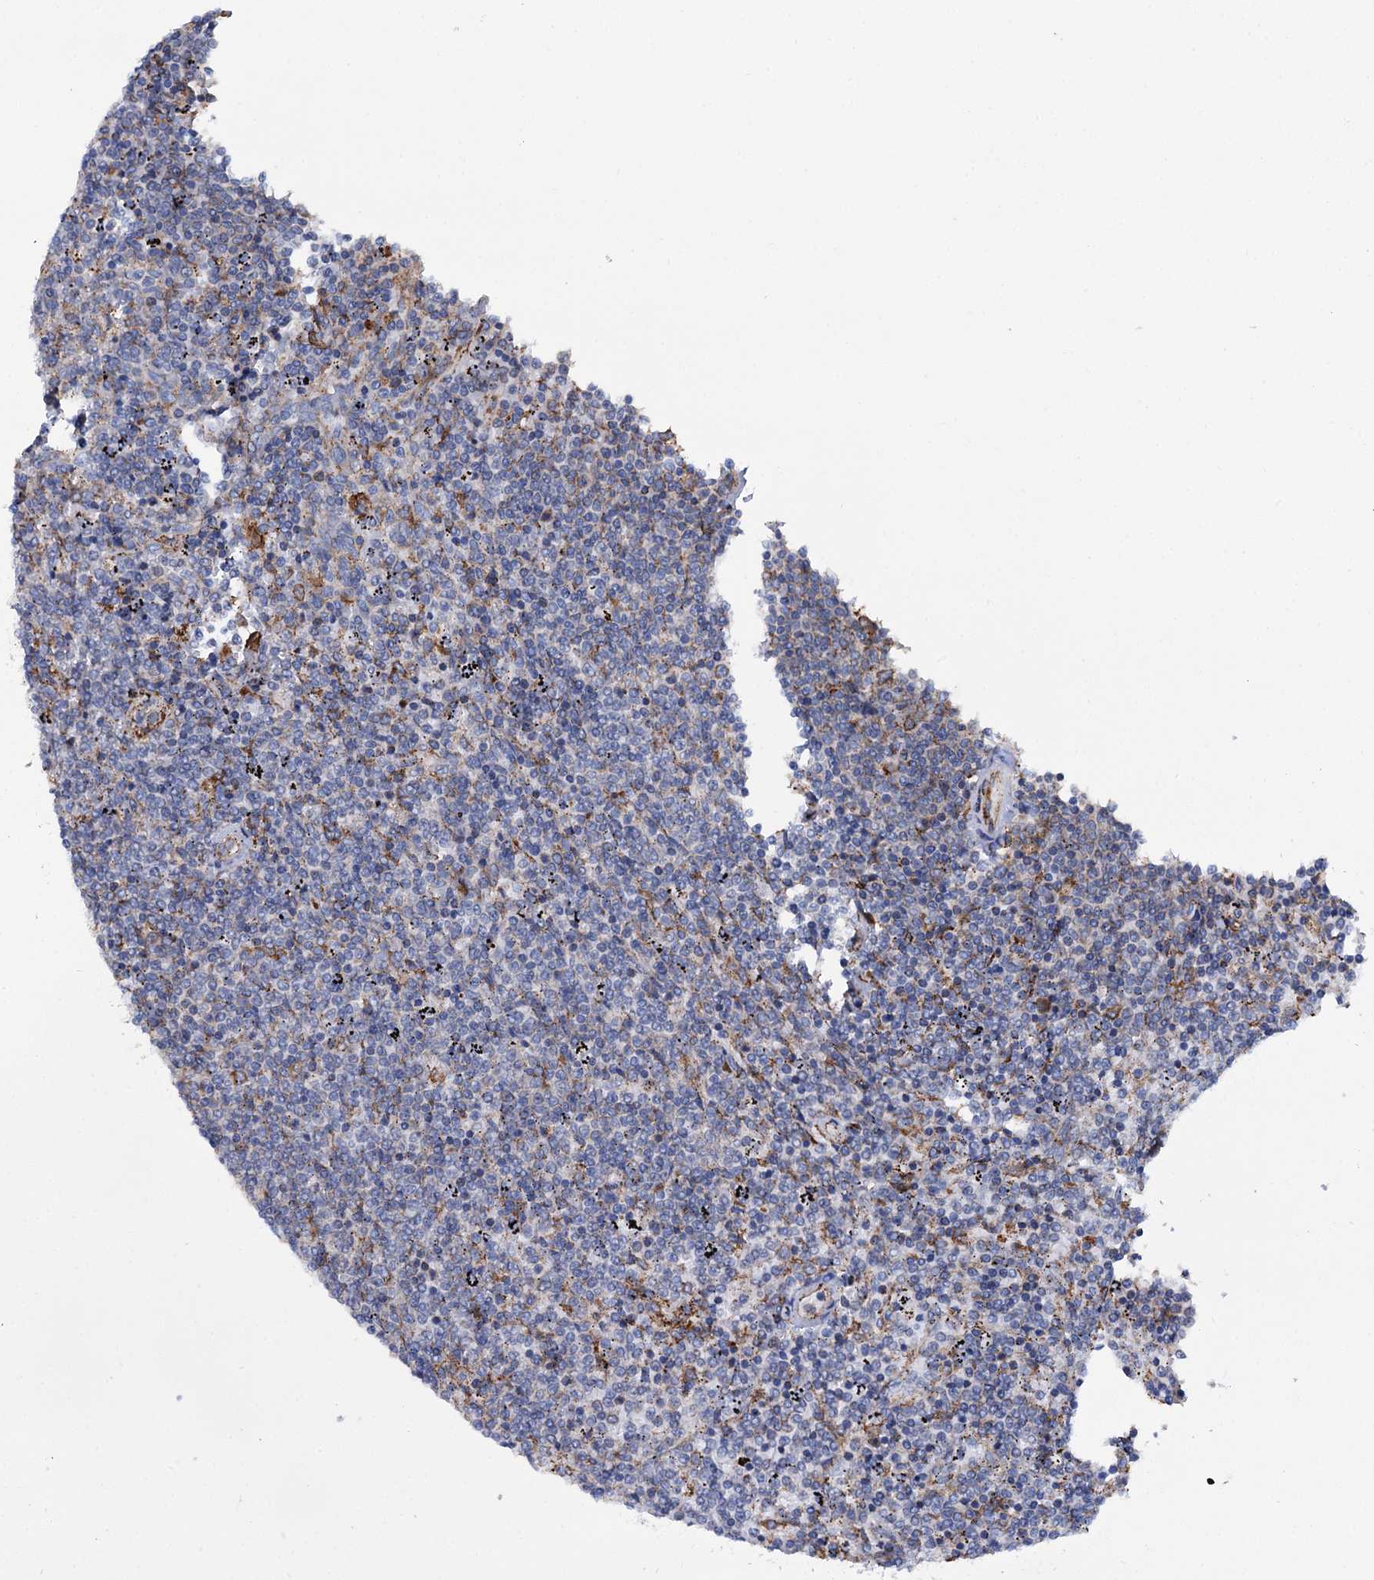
{"staining": {"intensity": "negative", "quantity": "none", "location": "none"}, "tissue": "lymphoma", "cell_type": "Tumor cells", "image_type": "cancer", "snomed": [{"axis": "morphology", "description": "Malignant lymphoma, non-Hodgkin's type, Low grade"}, {"axis": "topography", "description": "Spleen"}], "caption": "DAB (3,3'-diaminobenzidine) immunohistochemical staining of human malignant lymphoma, non-Hodgkin's type (low-grade) displays no significant positivity in tumor cells. Nuclei are stained in blue.", "gene": "SHE", "patient": {"sex": "female", "age": 50}}